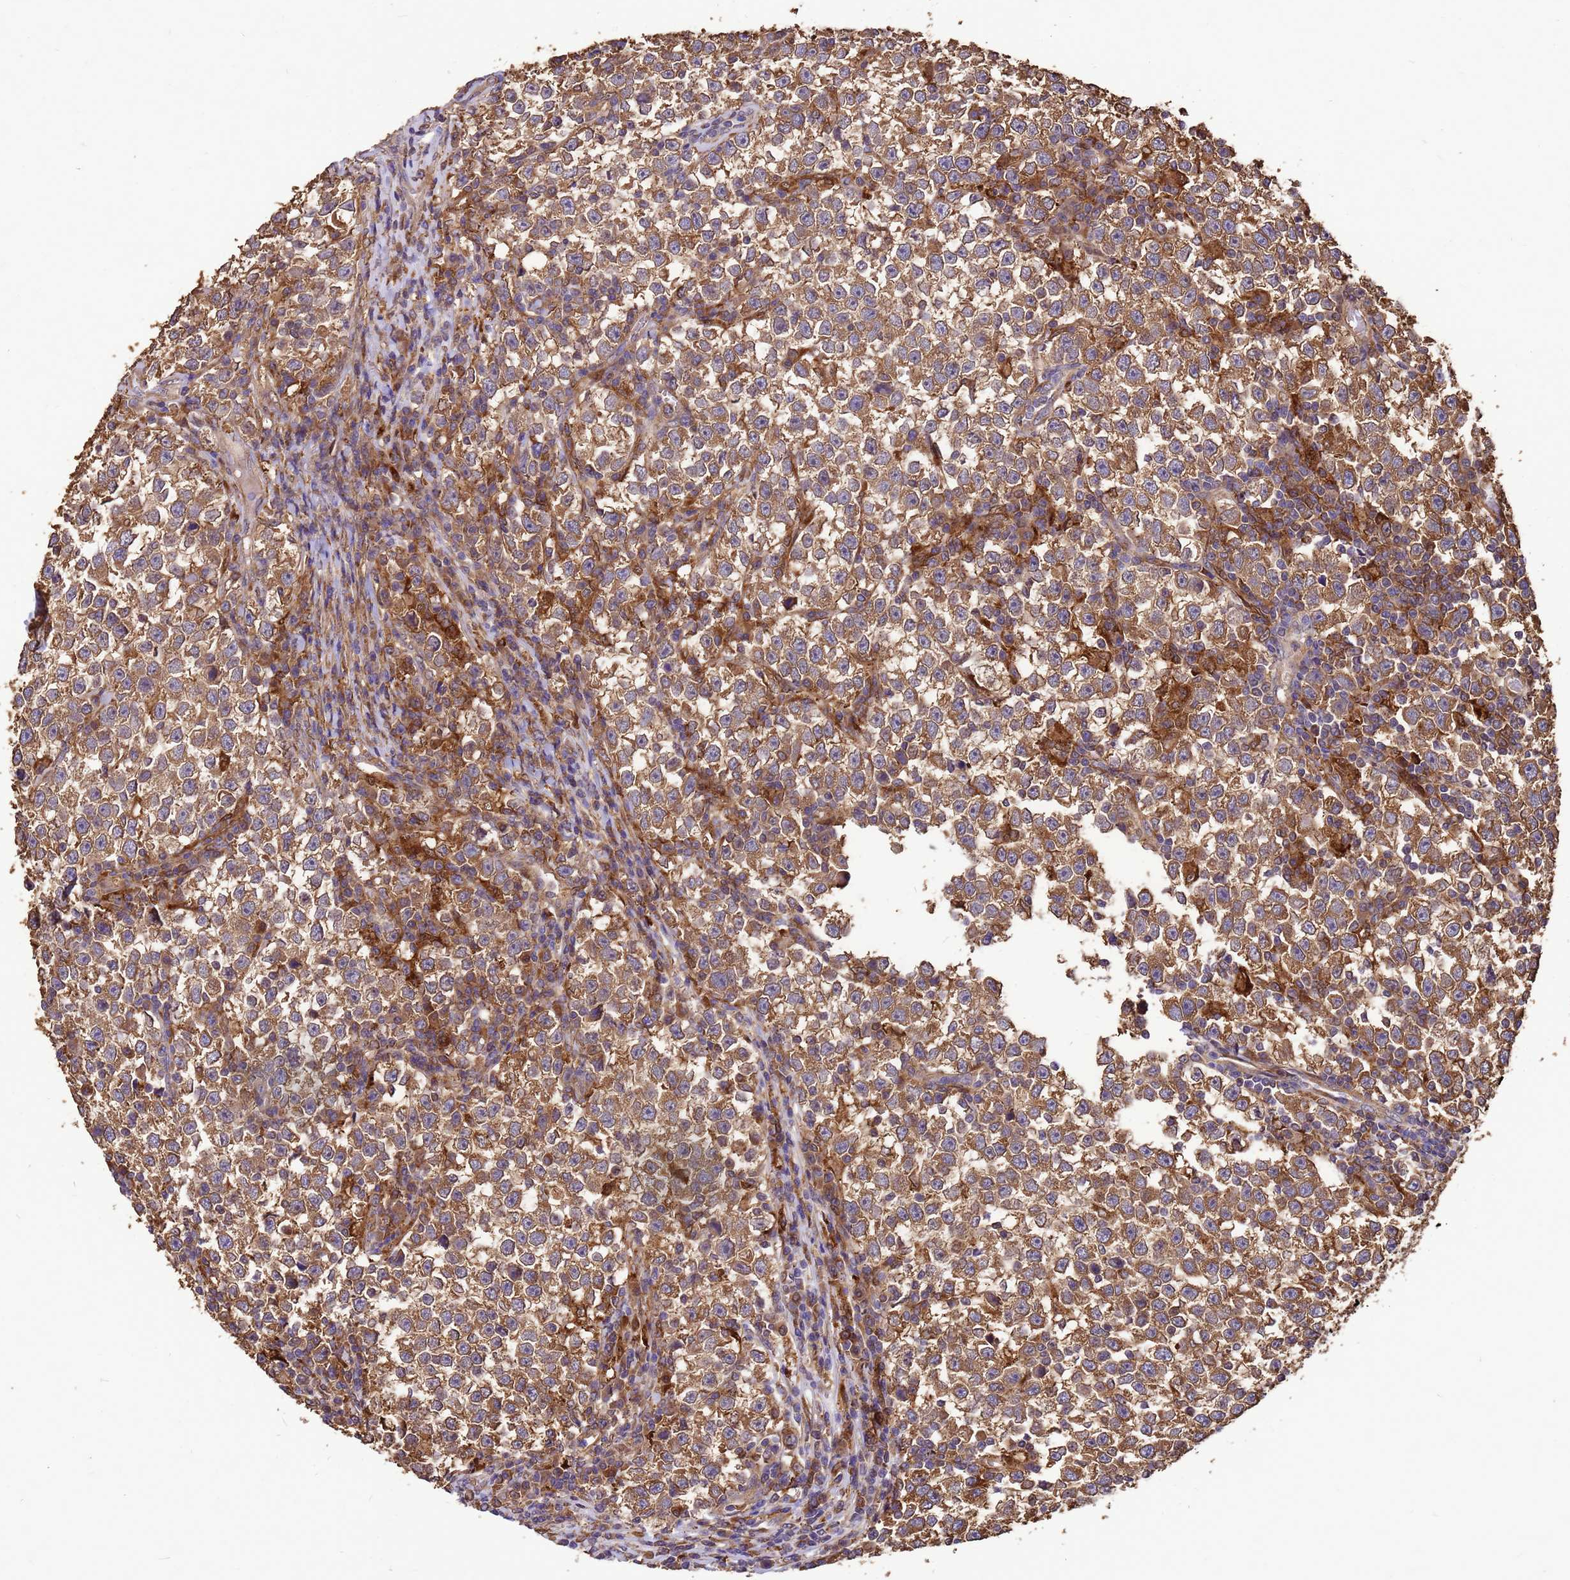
{"staining": {"intensity": "moderate", "quantity": ">75%", "location": "cytoplasmic/membranous"}, "tissue": "testis cancer", "cell_type": "Tumor cells", "image_type": "cancer", "snomed": [{"axis": "morphology", "description": "Normal tissue, NOS"}, {"axis": "morphology", "description": "Seminoma, NOS"}, {"axis": "topography", "description": "Testis"}], "caption": "Seminoma (testis) tissue demonstrates moderate cytoplasmic/membranous expression in approximately >75% of tumor cells, visualized by immunohistochemistry. (DAB IHC, brown staining for protein, blue staining for nuclei).", "gene": "ZNF618", "patient": {"sex": "male", "age": 43}}